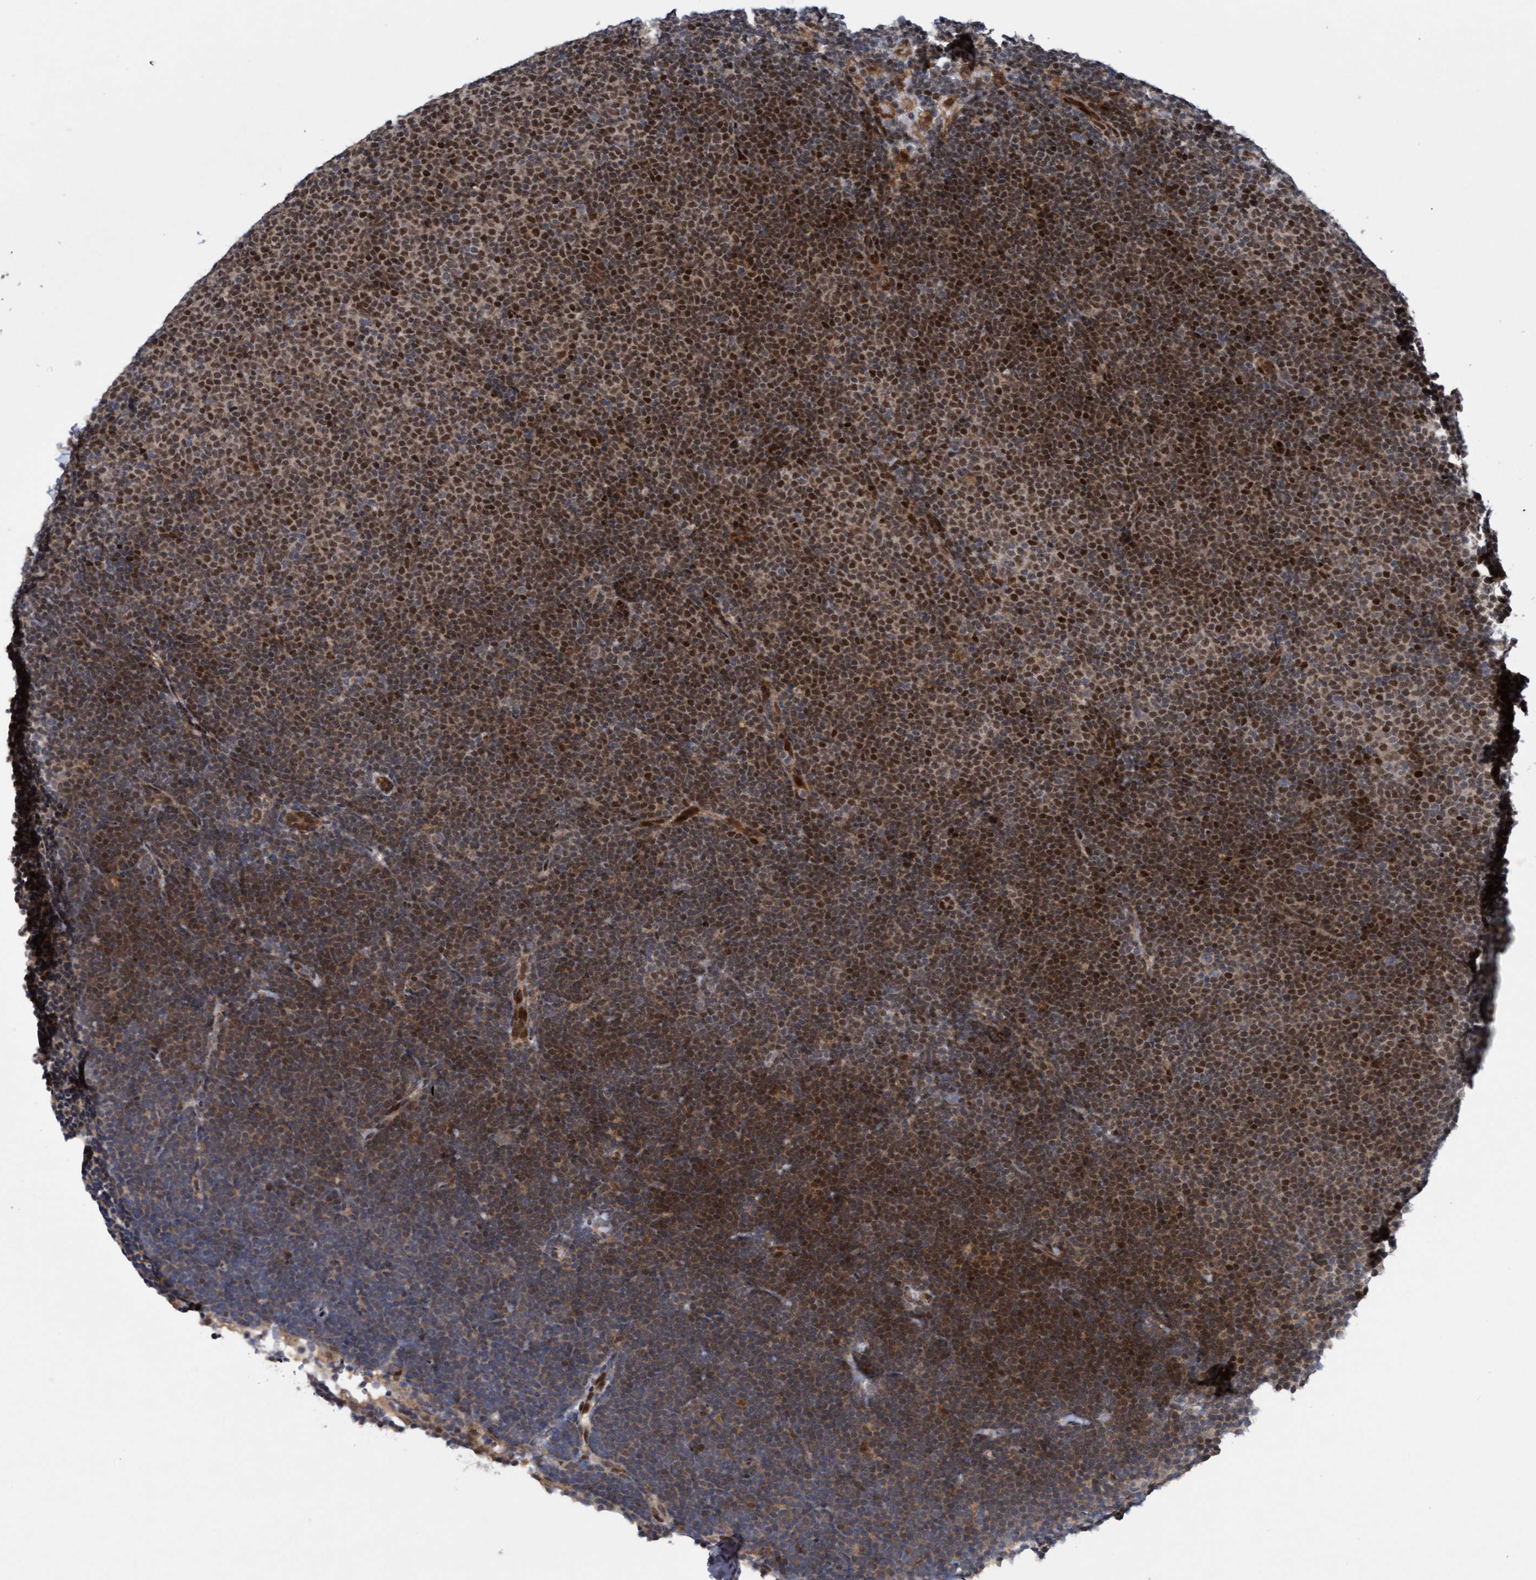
{"staining": {"intensity": "strong", "quantity": "25%-75%", "location": "cytoplasmic/membranous,nuclear"}, "tissue": "lymphoma", "cell_type": "Tumor cells", "image_type": "cancer", "snomed": [{"axis": "morphology", "description": "Malignant lymphoma, non-Hodgkin's type, Low grade"}, {"axis": "topography", "description": "Lymph node"}], "caption": "Lymphoma tissue exhibits strong cytoplasmic/membranous and nuclear expression in about 25%-75% of tumor cells, visualized by immunohistochemistry. (Stains: DAB (3,3'-diaminobenzidine) in brown, nuclei in blue, Microscopy: brightfield microscopy at high magnification).", "gene": "TANC2", "patient": {"sex": "female", "age": 53}}